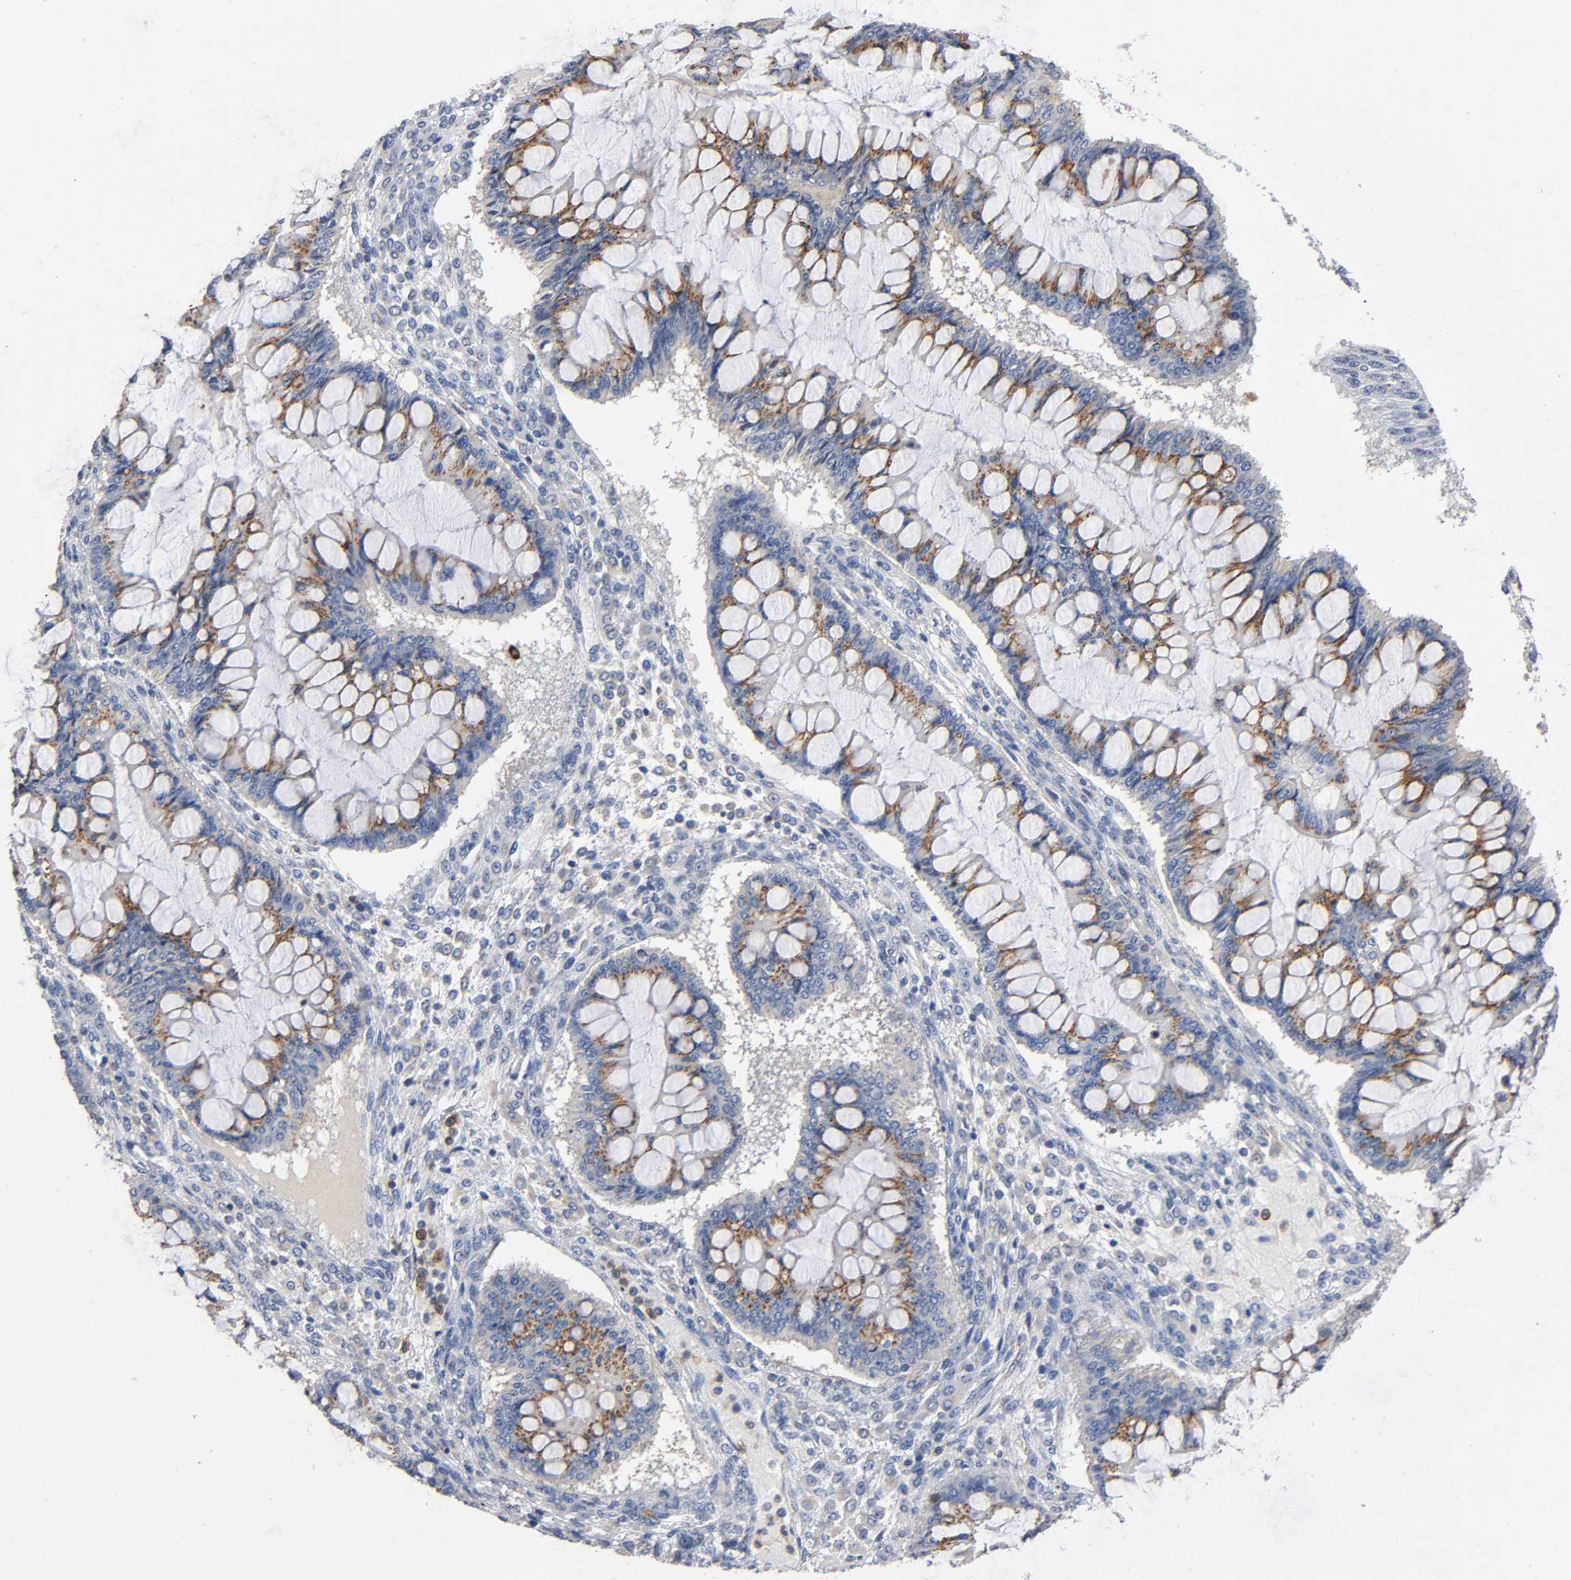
{"staining": {"intensity": "moderate", "quantity": ">75%", "location": "cytoplasmic/membranous"}, "tissue": "ovarian cancer", "cell_type": "Tumor cells", "image_type": "cancer", "snomed": [{"axis": "morphology", "description": "Cystadenocarcinoma, mucinous, NOS"}, {"axis": "topography", "description": "Ovary"}], "caption": "A micrograph of ovarian cancer (mucinous cystadenocarcinoma) stained for a protein demonstrates moderate cytoplasmic/membranous brown staining in tumor cells.", "gene": "CAPN10", "patient": {"sex": "female", "age": 73}}